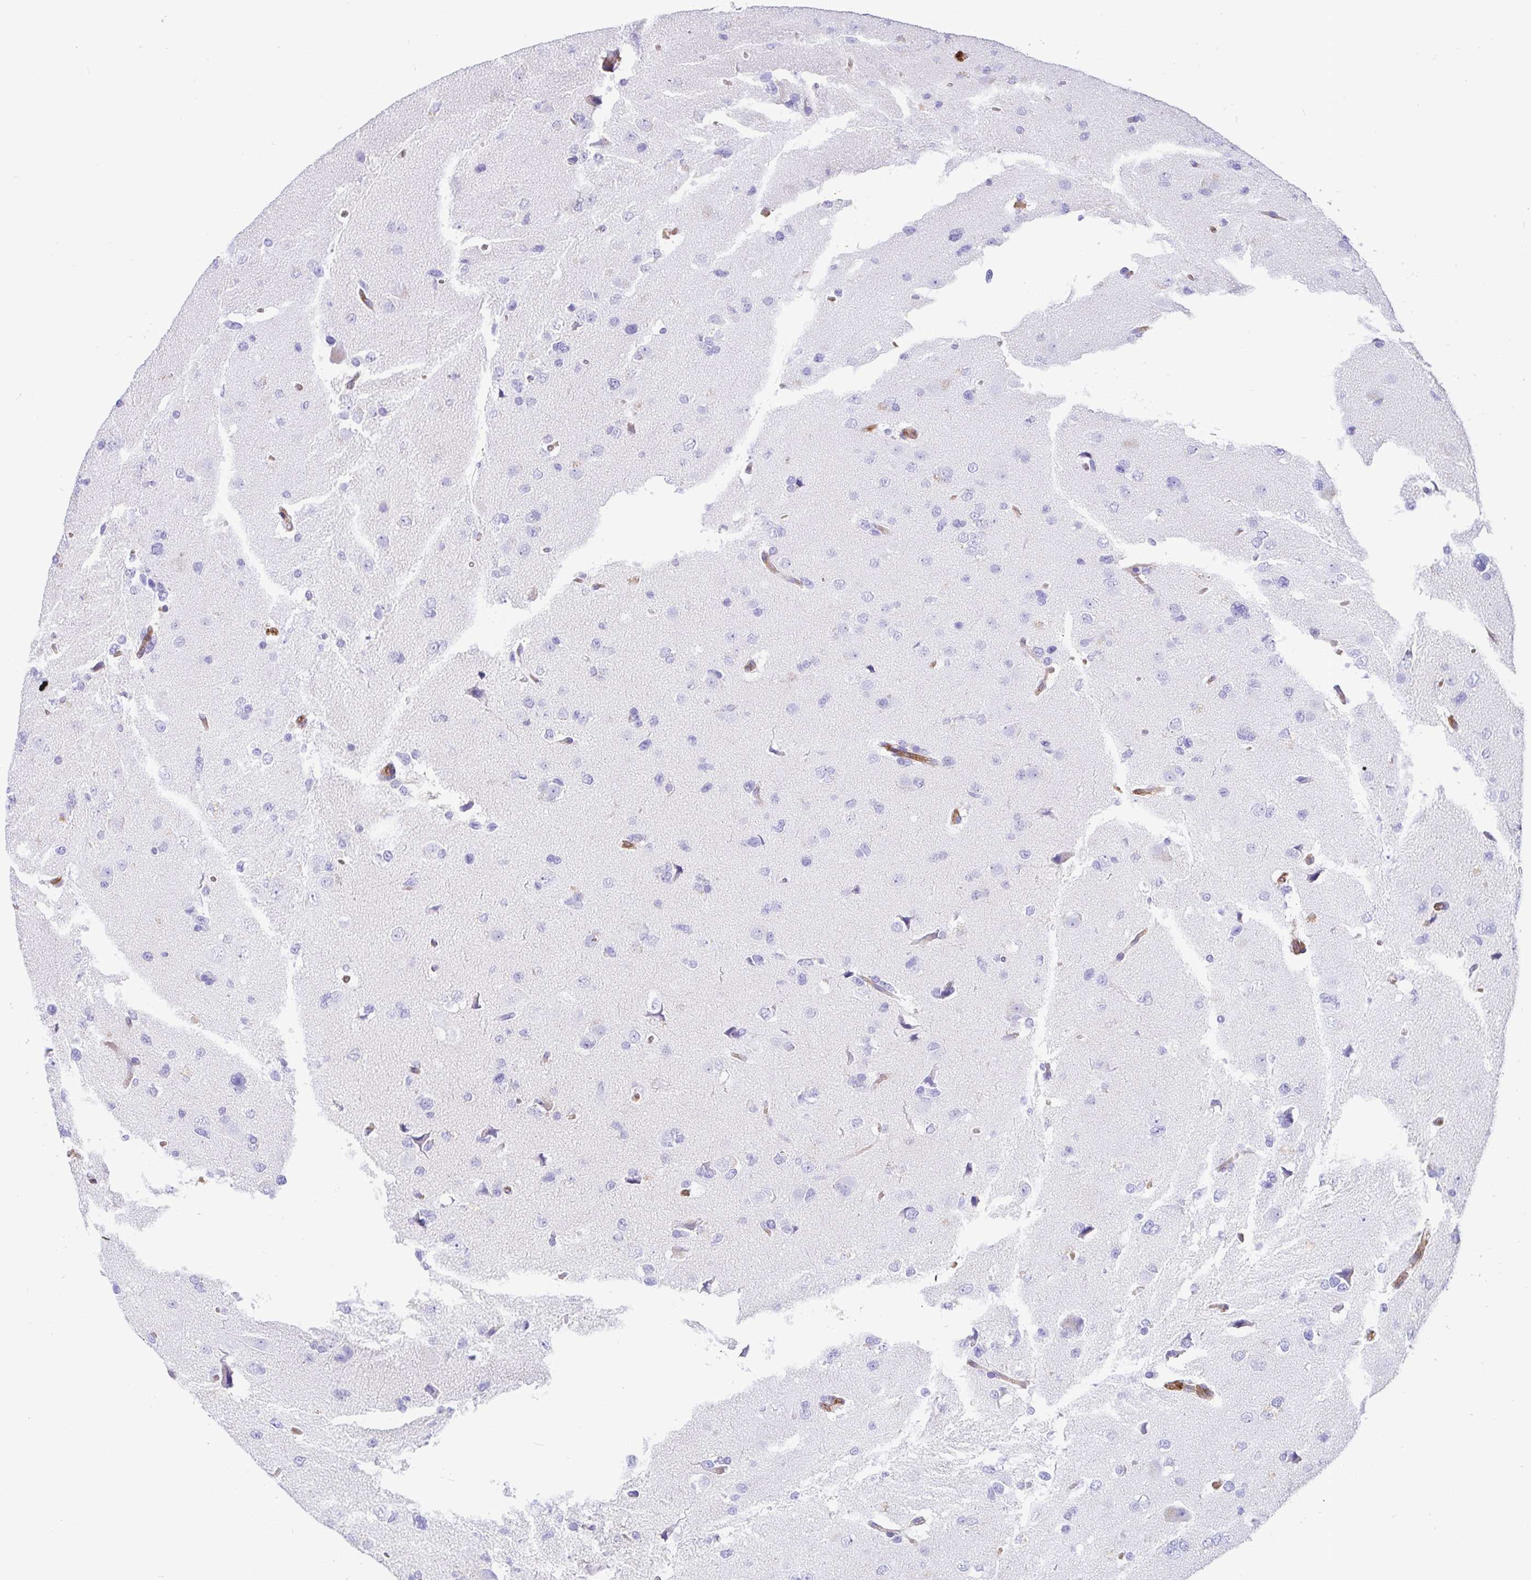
{"staining": {"intensity": "negative", "quantity": "none", "location": "none"}, "tissue": "glioma", "cell_type": "Tumor cells", "image_type": "cancer", "snomed": [{"axis": "morphology", "description": "Glioma, malignant, Low grade"}, {"axis": "topography", "description": "Brain"}], "caption": "Immunohistochemistry (IHC) of human glioma exhibits no positivity in tumor cells.", "gene": "ANXA2", "patient": {"sex": "female", "age": 55}}